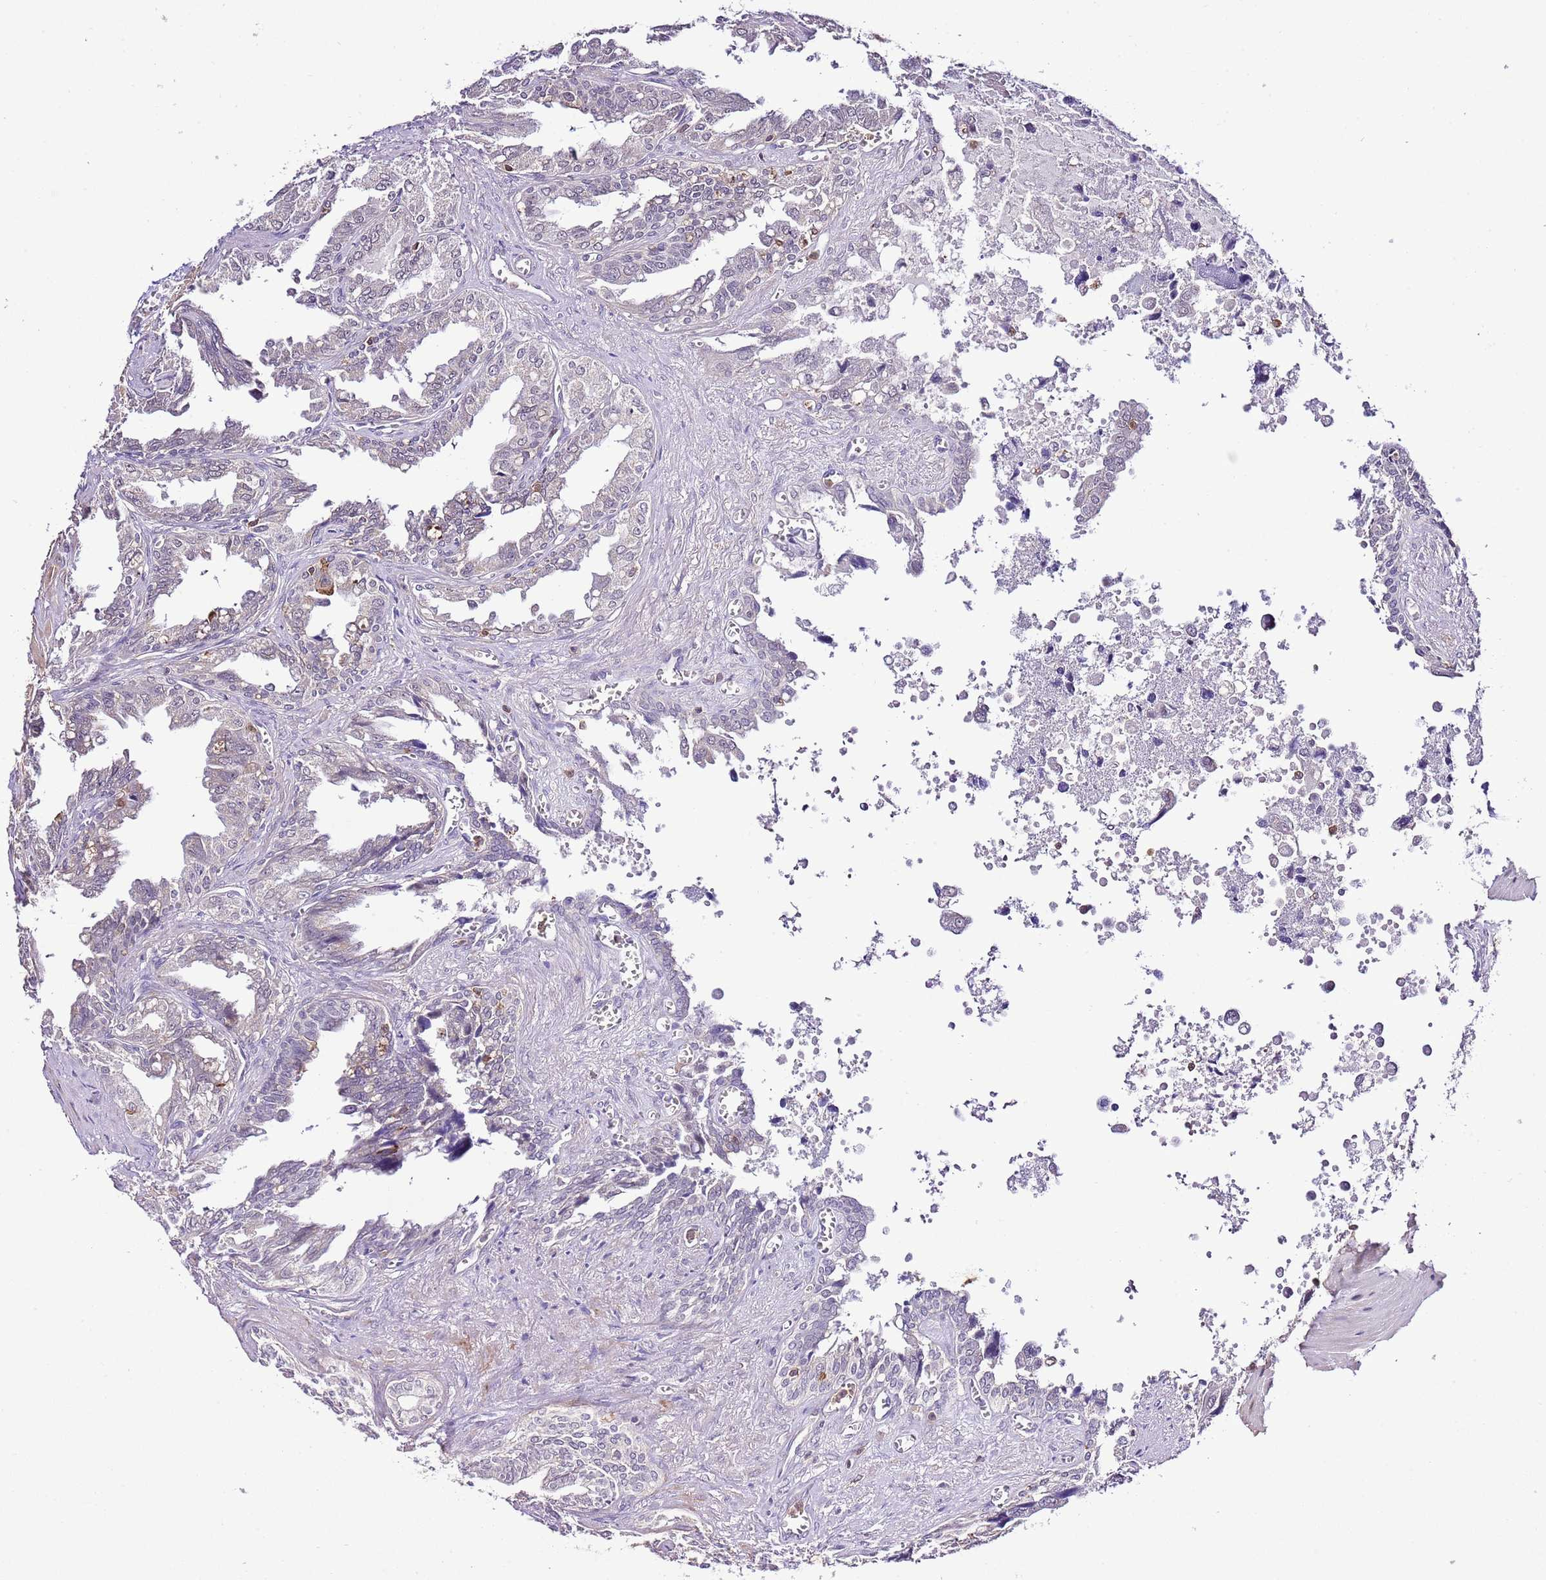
{"staining": {"intensity": "negative", "quantity": "none", "location": "none"}, "tissue": "seminal vesicle", "cell_type": "Glandular cells", "image_type": "normal", "snomed": [{"axis": "morphology", "description": "Normal tissue, NOS"}, {"axis": "topography", "description": "Seminal veicle"}], "caption": "Micrograph shows no protein expression in glandular cells of benign seminal vesicle.", "gene": "EFHD1", "patient": {"sex": "male", "age": 67}}